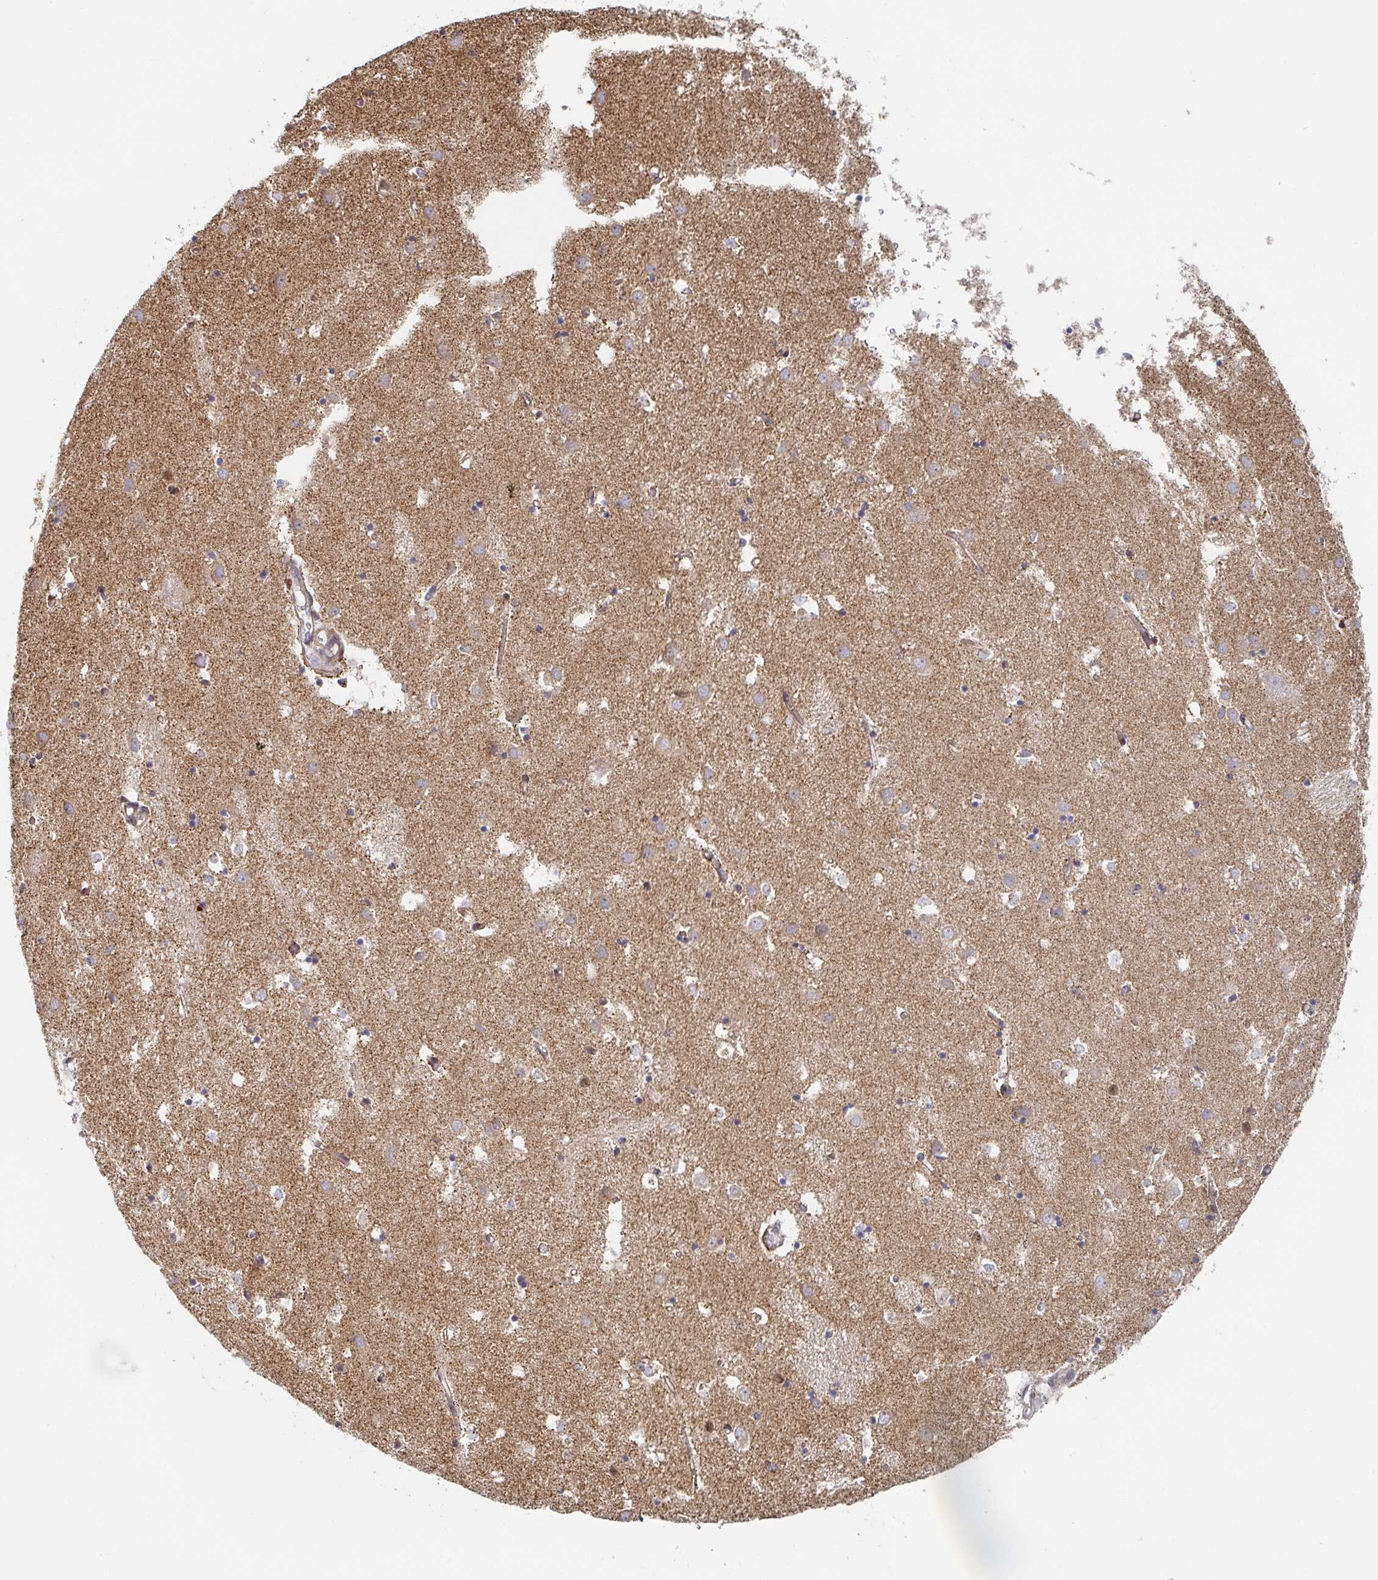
{"staining": {"intensity": "moderate", "quantity": "<25%", "location": "cytoplasmic/membranous"}, "tissue": "caudate", "cell_type": "Glial cells", "image_type": "normal", "snomed": [{"axis": "morphology", "description": "Normal tissue, NOS"}, {"axis": "topography", "description": "Lateral ventricle wall"}], "caption": "The immunohistochemical stain labels moderate cytoplasmic/membranous expression in glial cells of benign caudate. The staining was performed using DAB (3,3'-diaminobenzidine), with brown indicating positive protein expression. Nuclei are stained blue with hematoxylin.", "gene": "STARD8", "patient": {"sex": "male", "age": 70}}